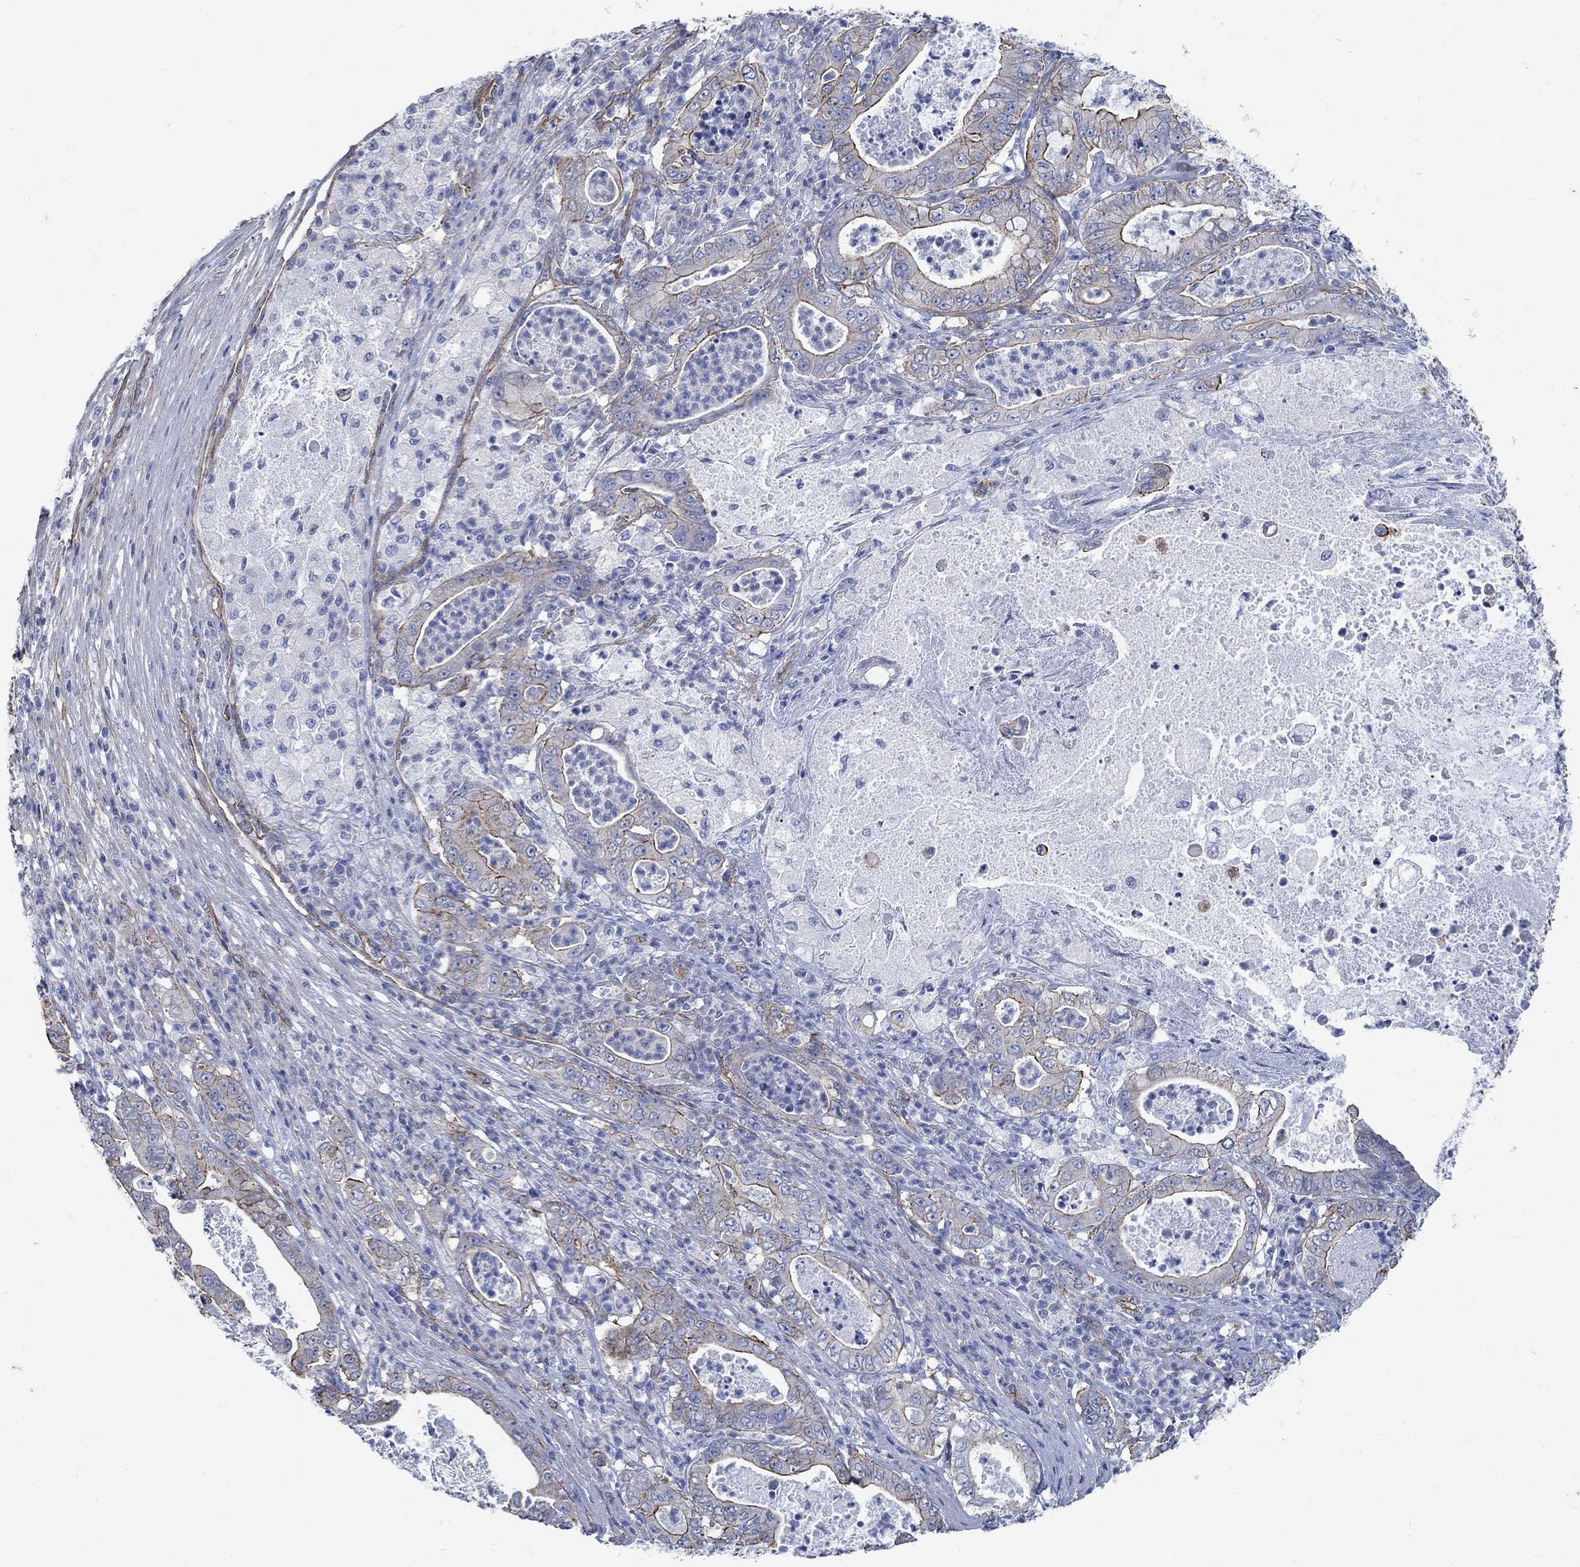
{"staining": {"intensity": "strong", "quantity": "<25%", "location": "cytoplasmic/membranous"}, "tissue": "pancreatic cancer", "cell_type": "Tumor cells", "image_type": "cancer", "snomed": [{"axis": "morphology", "description": "Adenocarcinoma, NOS"}, {"axis": "topography", "description": "Pancreas"}], "caption": "About <25% of tumor cells in human pancreatic adenocarcinoma show strong cytoplasmic/membranous protein positivity as visualized by brown immunohistochemical staining.", "gene": "TMEM198", "patient": {"sex": "male", "age": 71}}